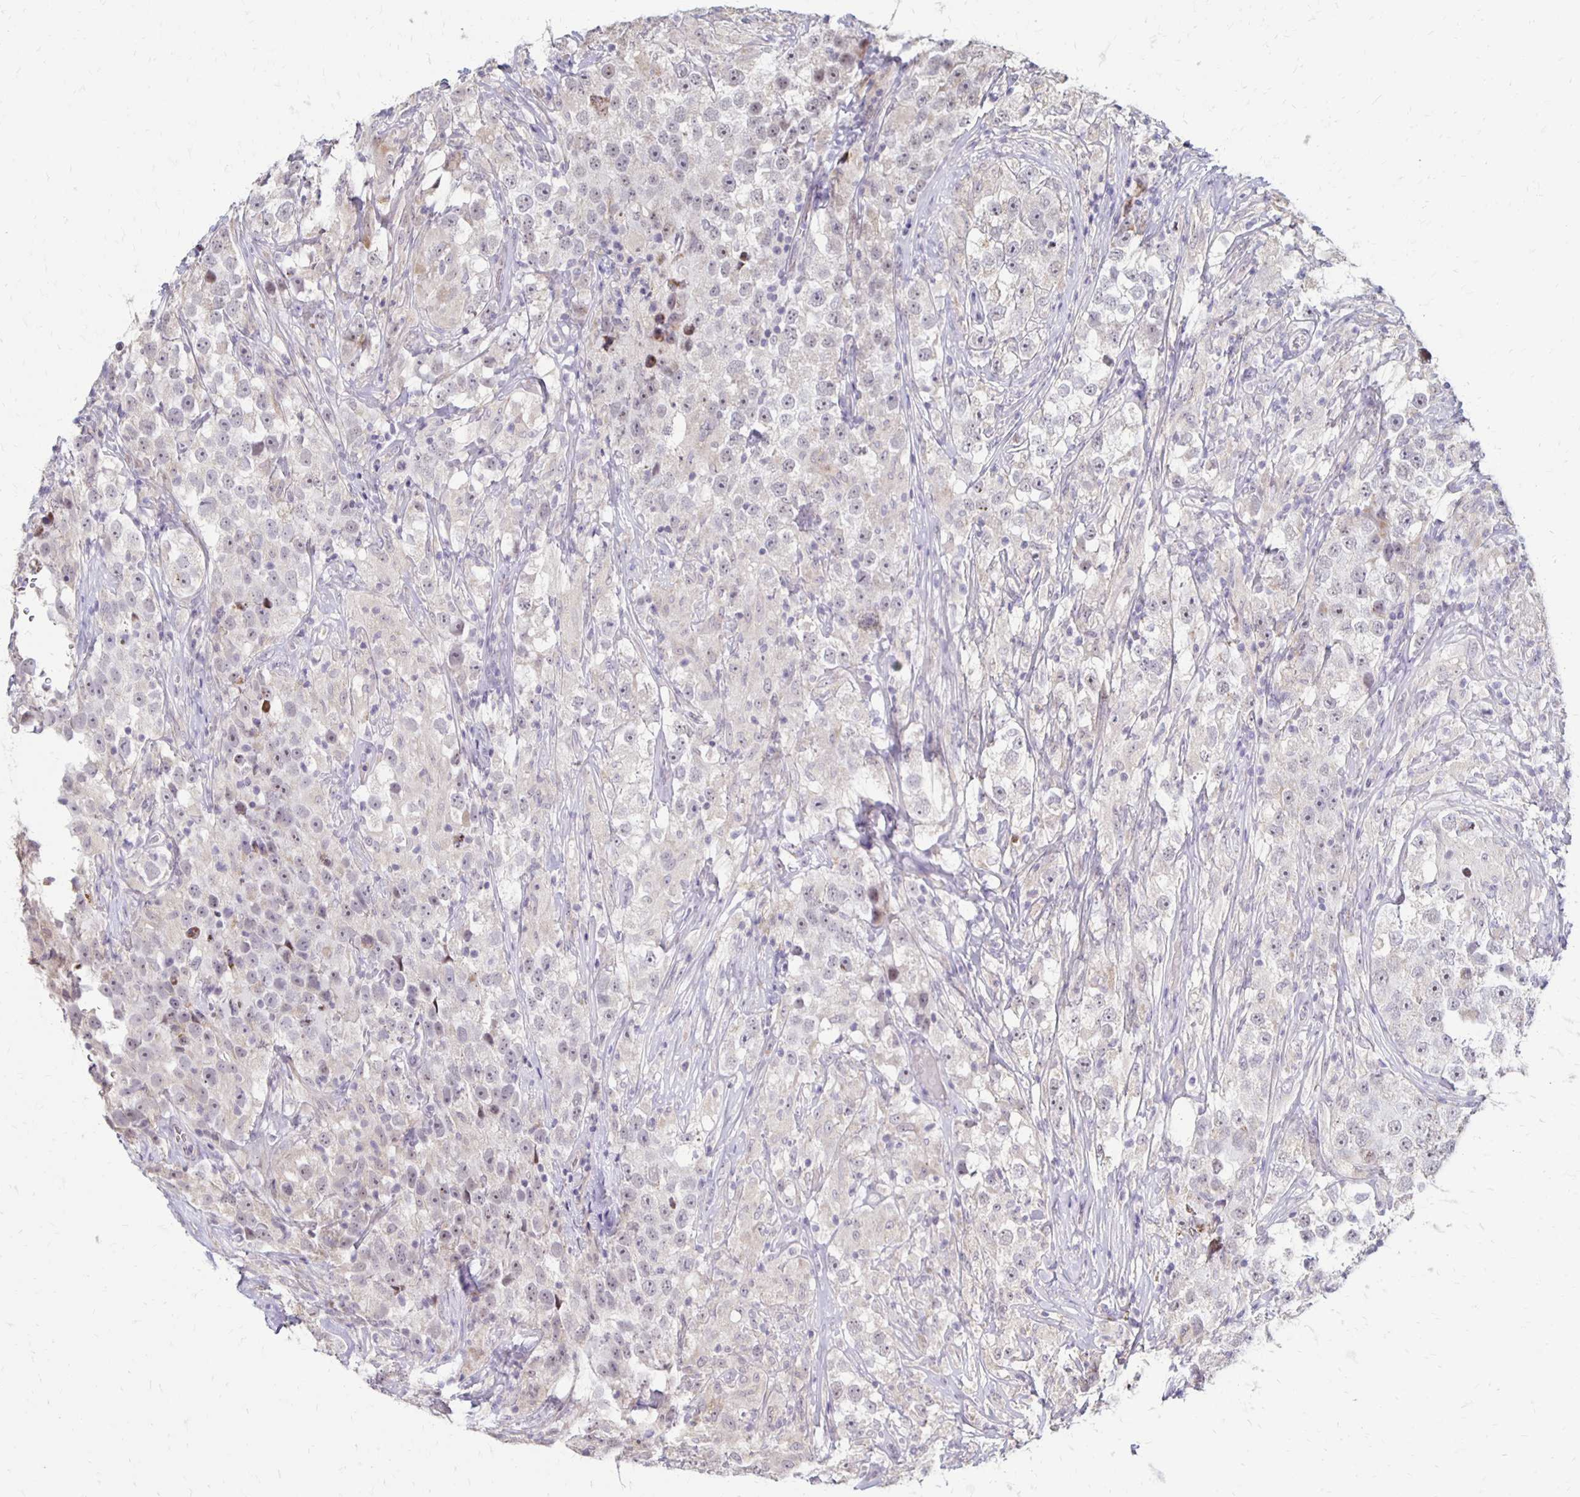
{"staining": {"intensity": "negative", "quantity": "none", "location": "none"}, "tissue": "testis cancer", "cell_type": "Tumor cells", "image_type": "cancer", "snomed": [{"axis": "morphology", "description": "Seminoma, NOS"}, {"axis": "topography", "description": "Testis"}], "caption": "Histopathology image shows no protein expression in tumor cells of testis seminoma tissue.", "gene": "DAGLA", "patient": {"sex": "male", "age": 46}}